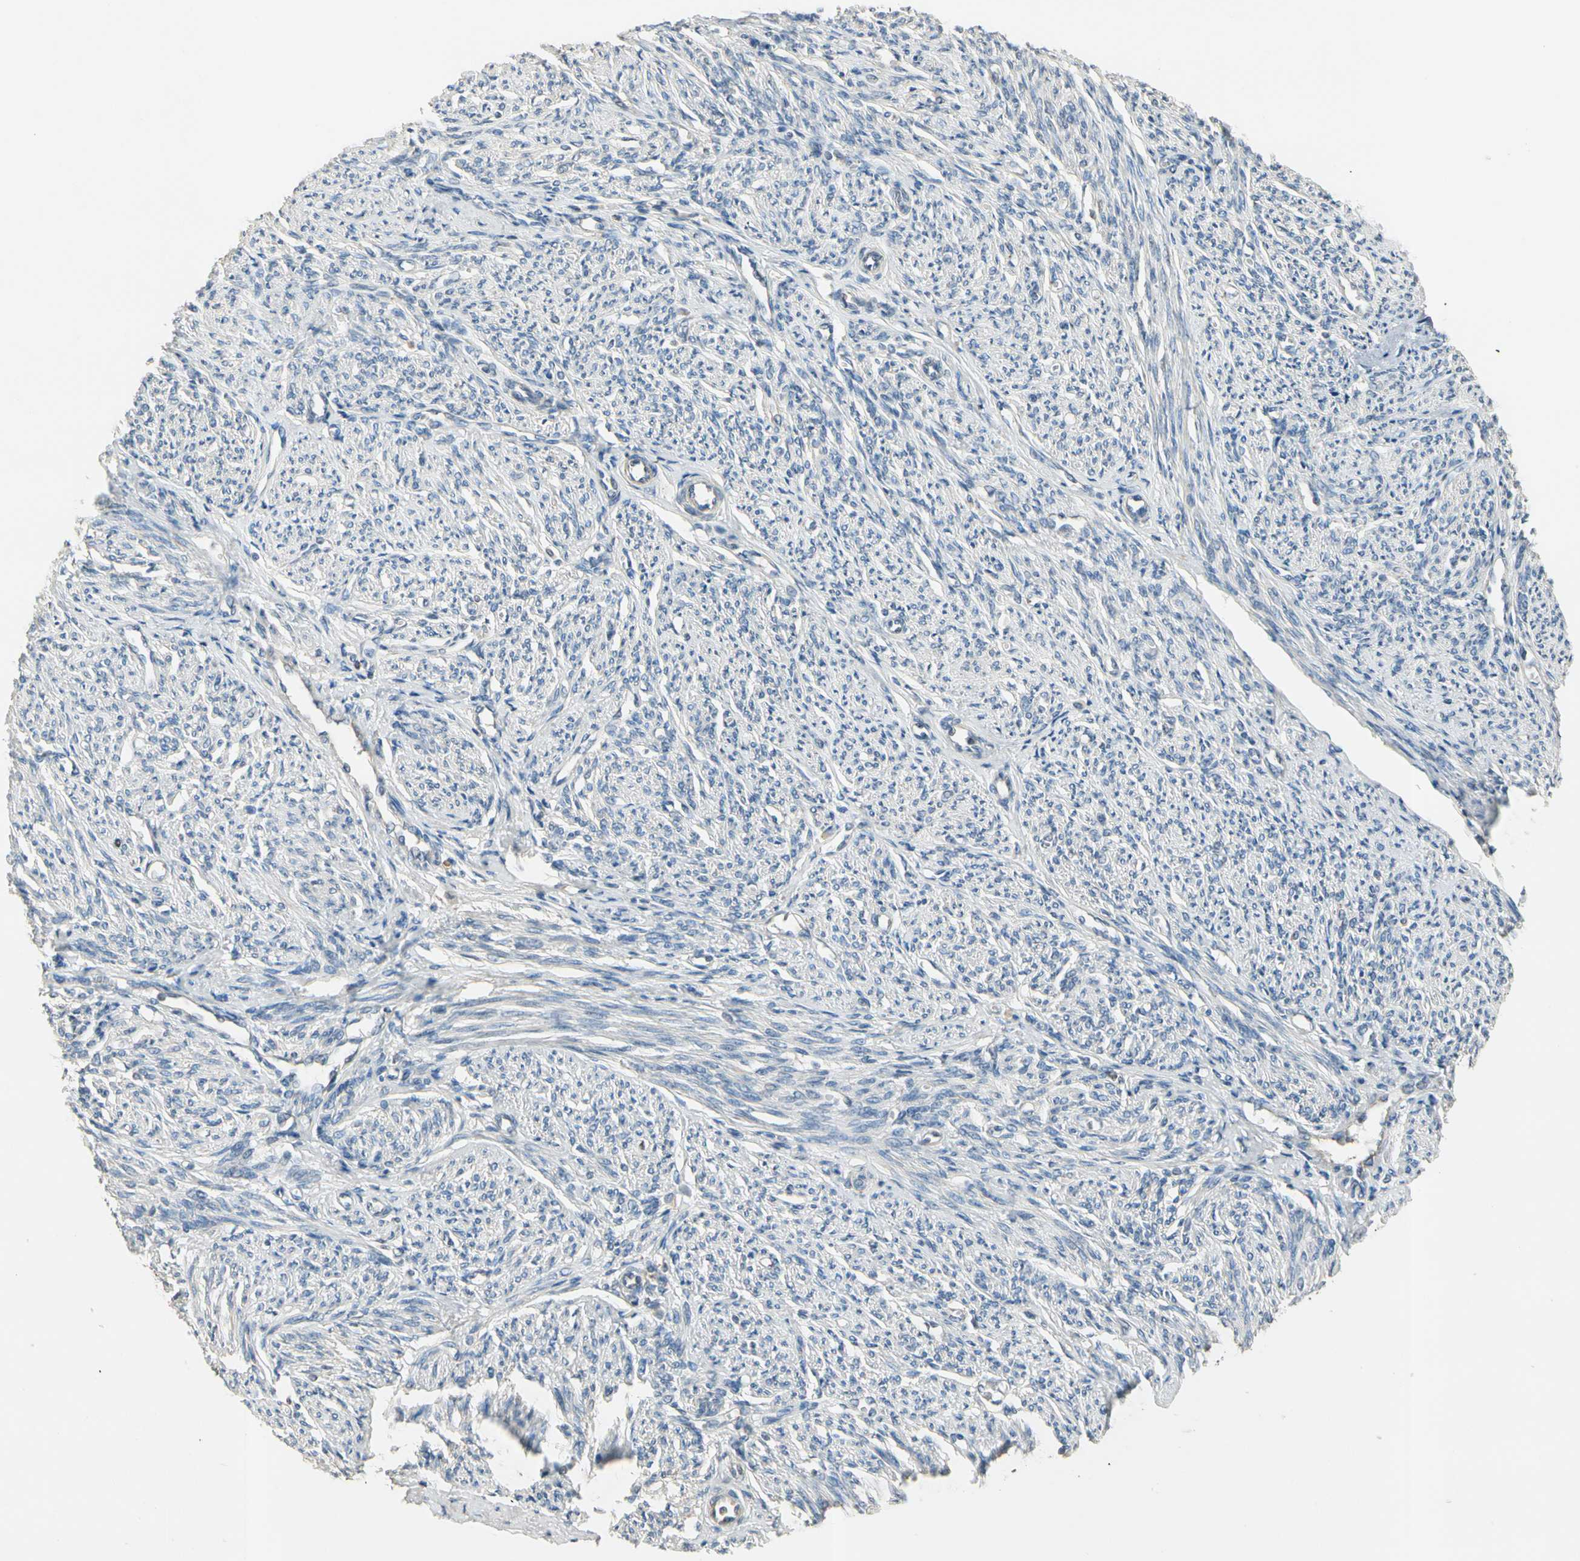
{"staining": {"intensity": "weak", "quantity": "25%-75%", "location": "cytoplasmic/membranous,nuclear"}, "tissue": "smooth muscle", "cell_type": "Smooth muscle cells", "image_type": "normal", "snomed": [{"axis": "morphology", "description": "Normal tissue, NOS"}, {"axis": "topography", "description": "Smooth muscle"}], "caption": "Immunohistochemical staining of unremarkable human smooth muscle reveals low levels of weak cytoplasmic/membranous,nuclear positivity in approximately 25%-75% of smooth muscle cells.", "gene": "ZKSCAN3", "patient": {"sex": "female", "age": 65}}